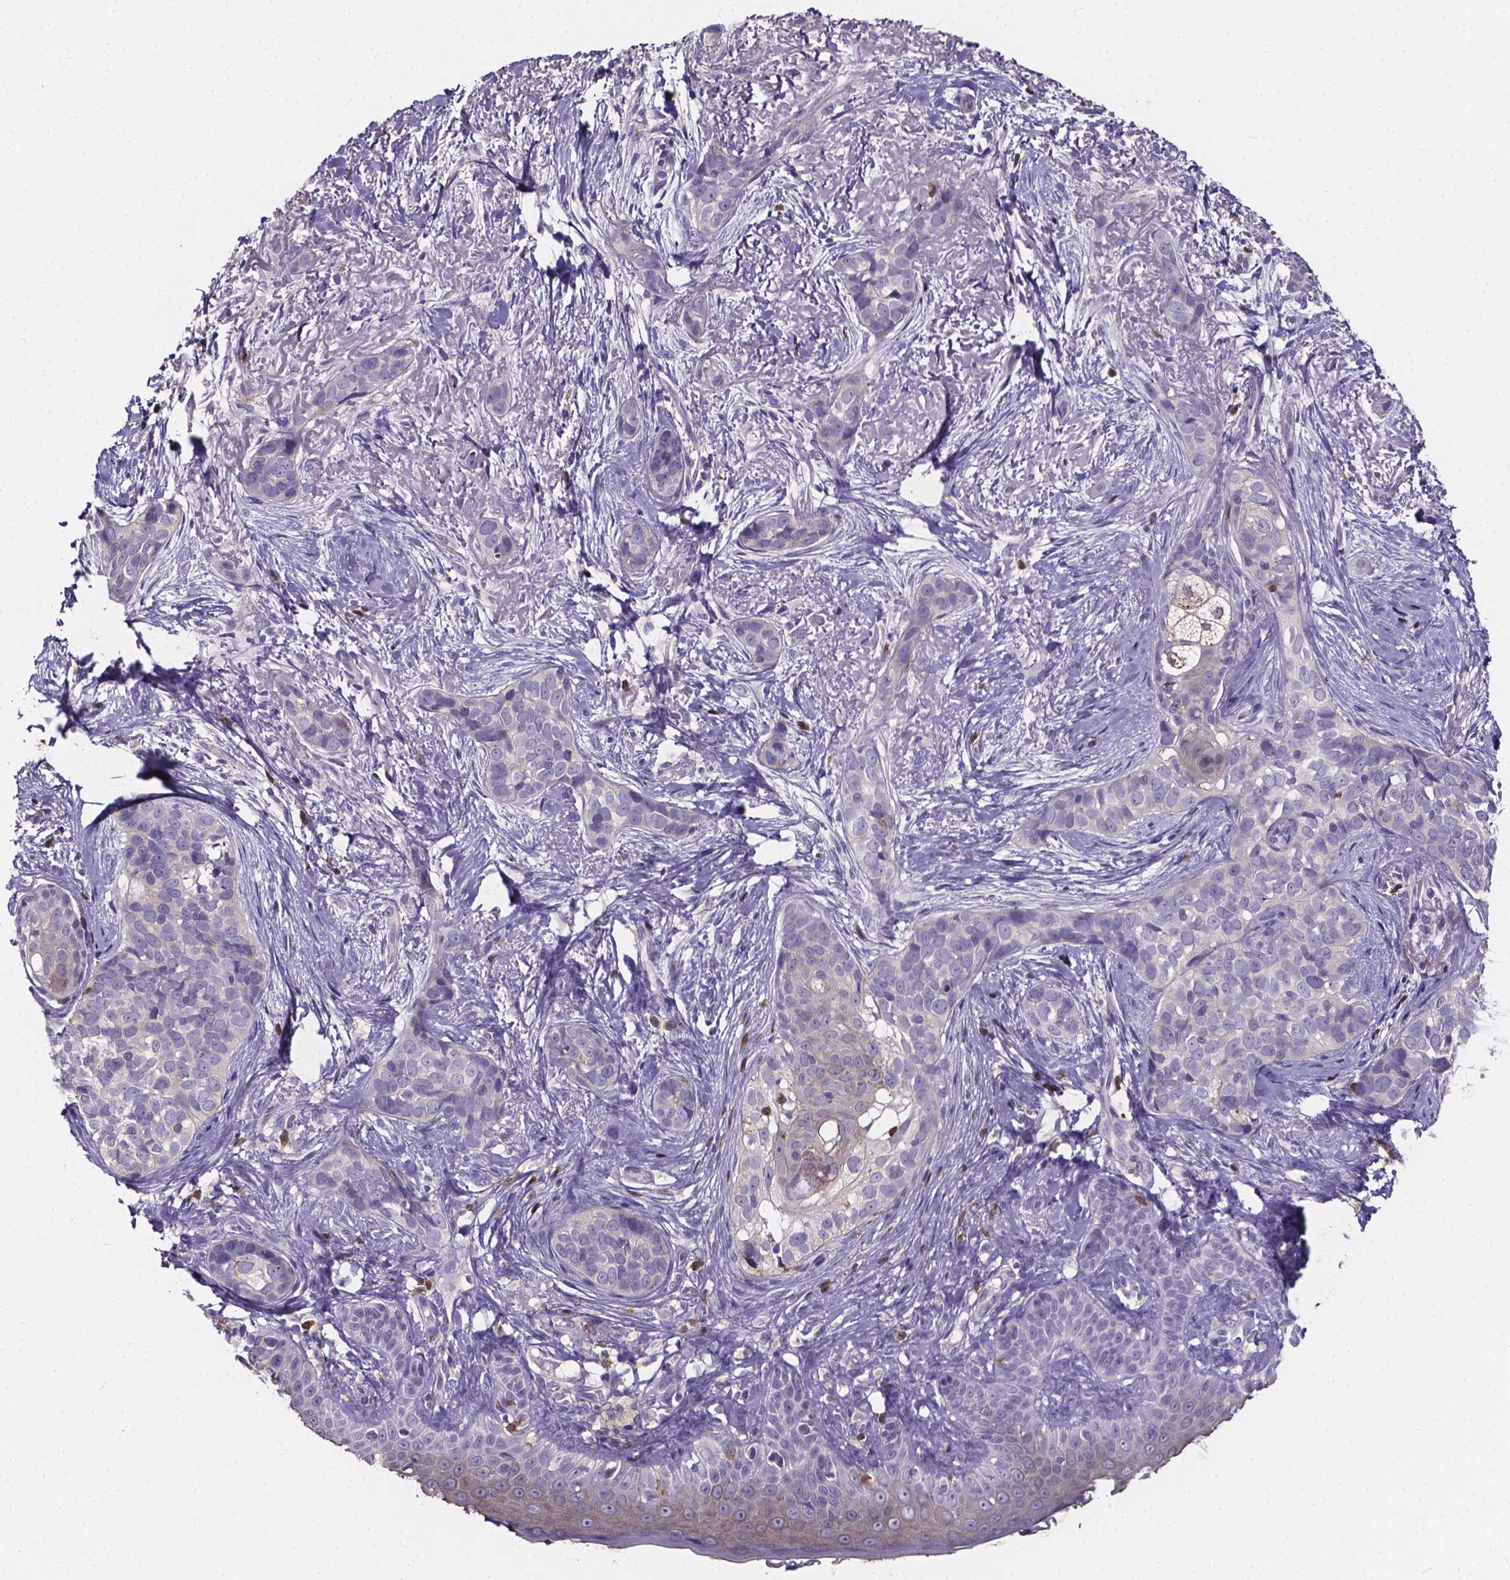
{"staining": {"intensity": "negative", "quantity": "none", "location": "none"}, "tissue": "skin cancer", "cell_type": "Tumor cells", "image_type": "cancer", "snomed": [{"axis": "morphology", "description": "Basal cell carcinoma"}, {"axis": "topography", "description": "Skin"}], "caption": "This photomicrograph is of skin cancer stained with immunohistochemistry to label a protein in brown with the nuclei are counter-stained blue. There is no positivity in tumor cells.", "gene": "THEMIS", "patient": {"sex": "male", "age": 87}}